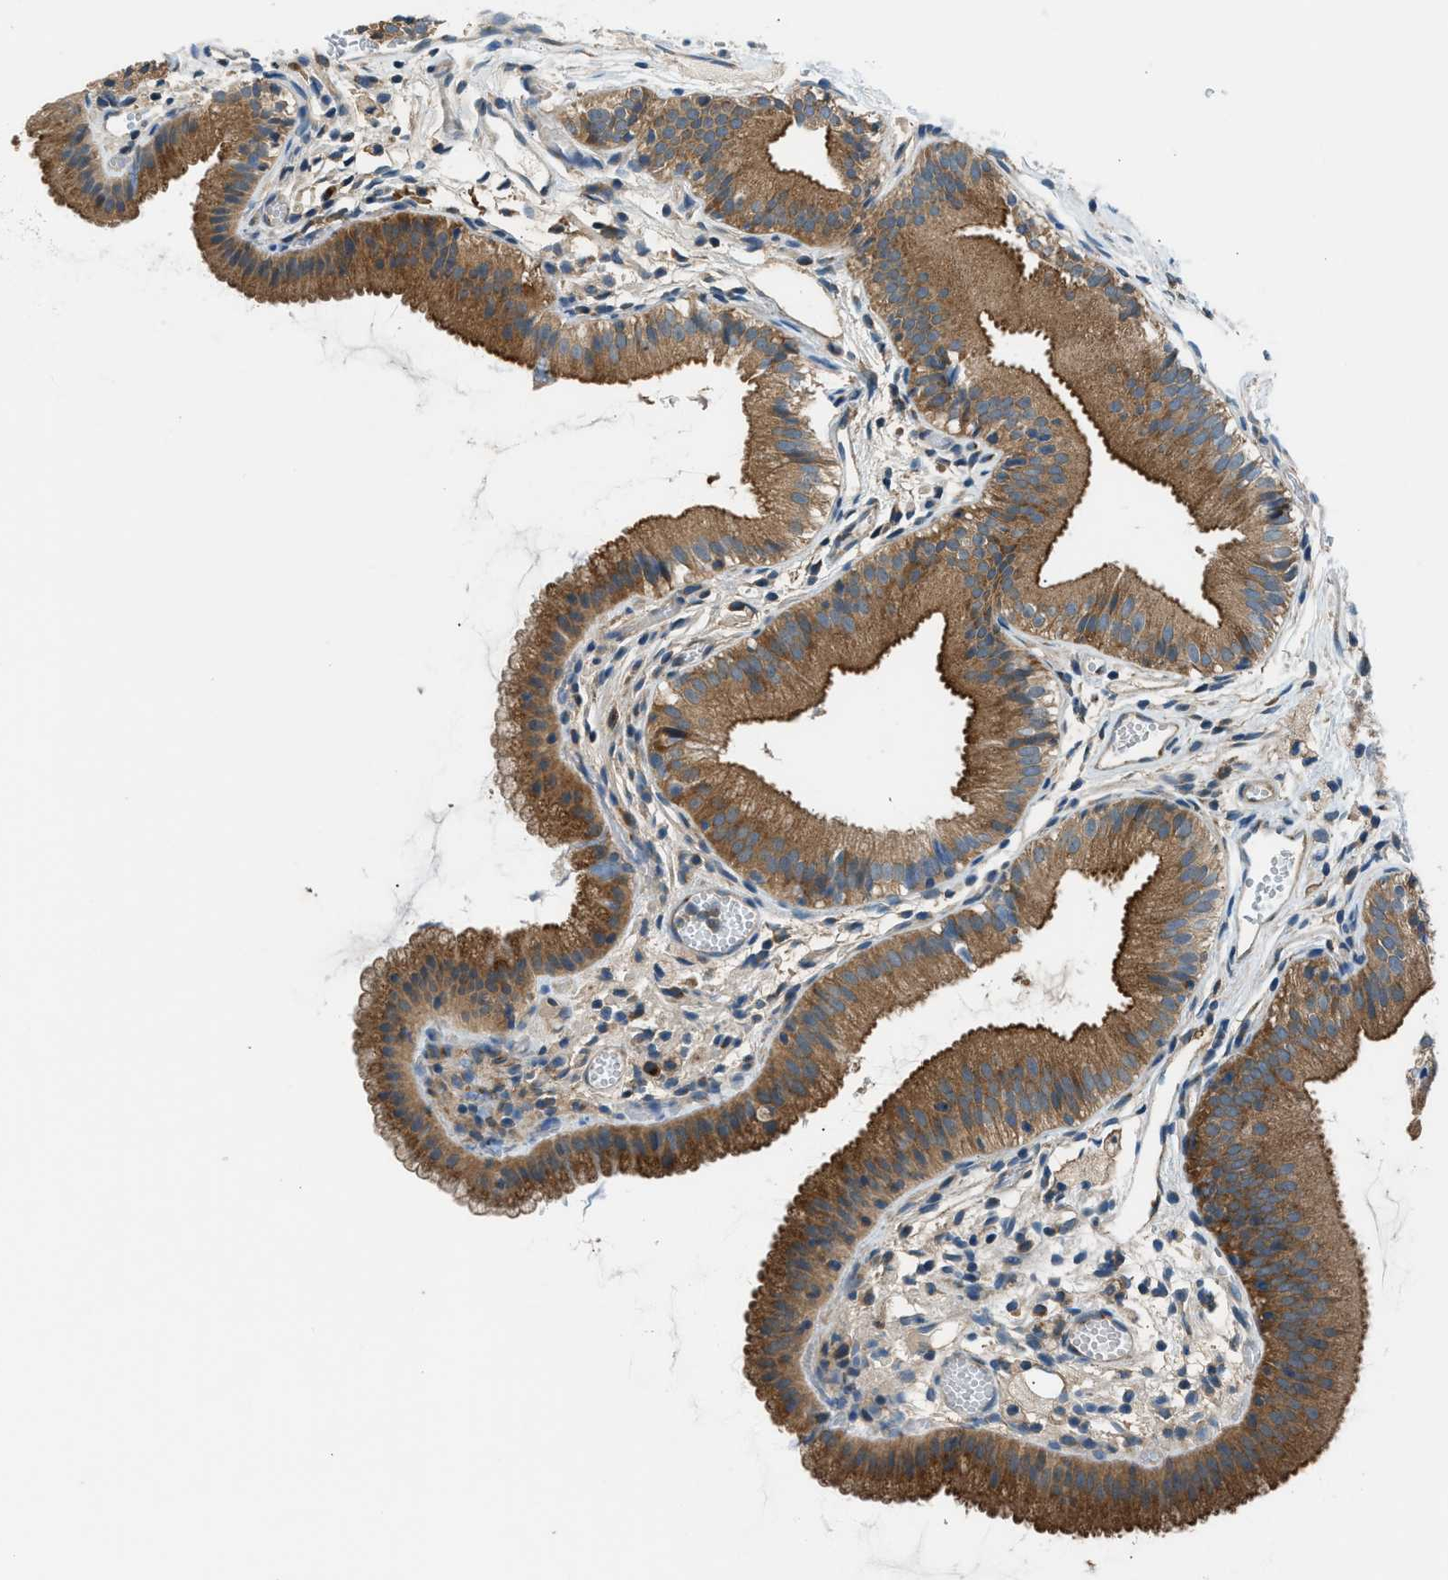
{"staining": {"intensity": "moderate", "quantity": ">75%", "location": "cytoplasmic/membranous"}, "tissue": "gallbladder", "cell_type": "Glandular cells", "image_type": "normal", "snomed": [{"axis": "morphology", "description": "Normal tissue, NOS"}, {"axis": "topography", "description": "Gallbladder"}], "caption": "Immunohistochemistry histopathology image of benign human gallbladder stained for a protein (brown), which displays medium levels of moderate cytoplasmic/membranous expression in approximately >75% of glandular cells.", "gene": "EDARADD", "patient": {"sex": "female", "age": 26}}